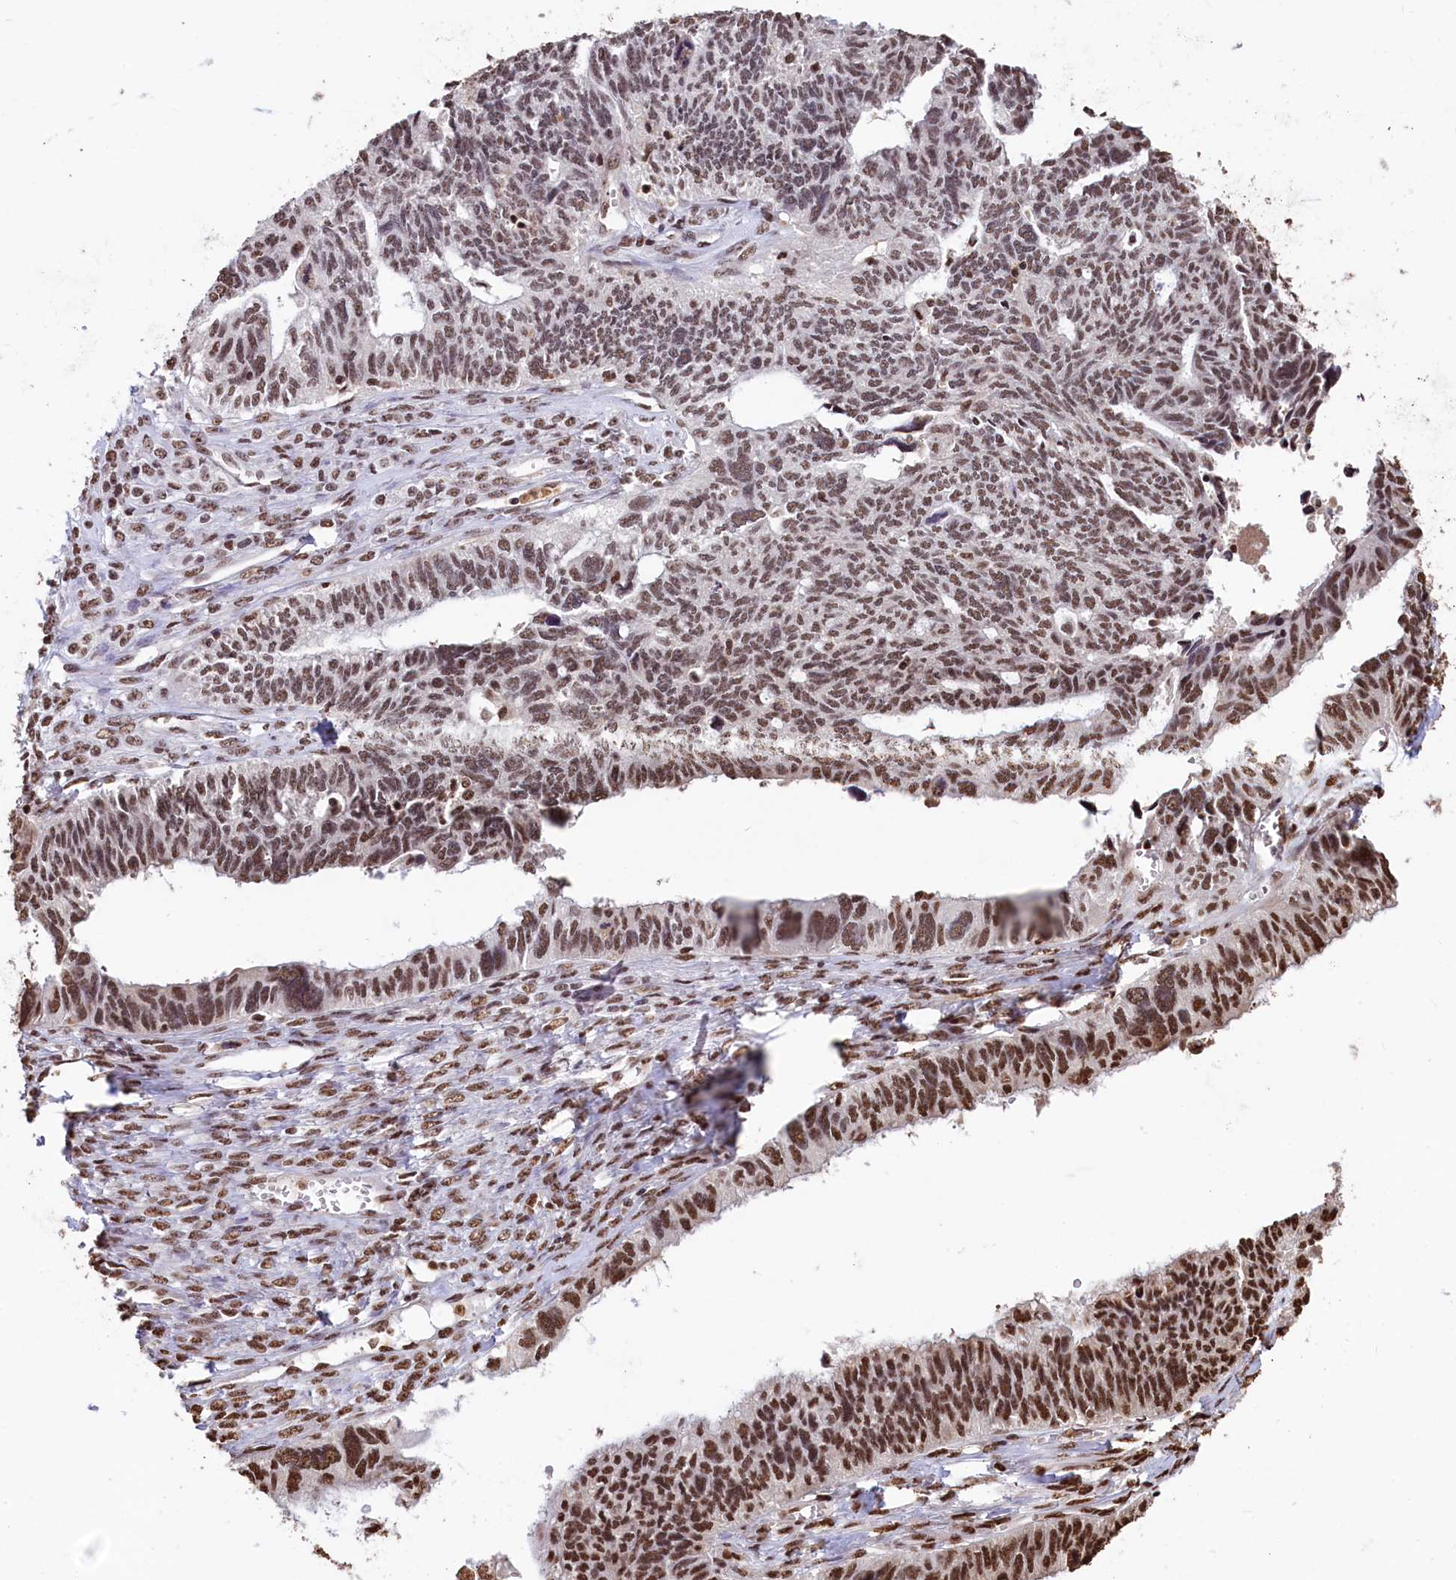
{"staining": {"intensity": "strong", "quantity": "25%-75%", "location": "nuclear"}, "tissue": "ovarian cancer", "cell_type": "Tumor cells", "image_type": "cancer", "snomed": [{"axis": "morphology", "description": "Cystadenocarcinoma, serous, NOS"}, {"axis": "topography", "description": "Ovary"}], "caption": "This micrograph displays IHC staining of serous cystadenocarcinoma (ovarian), with high strong nuclear positivity in about 25%-75% of tumor cells.", "gene": "SNRPD2", "patient": {"sex": "female", "age": 79}}